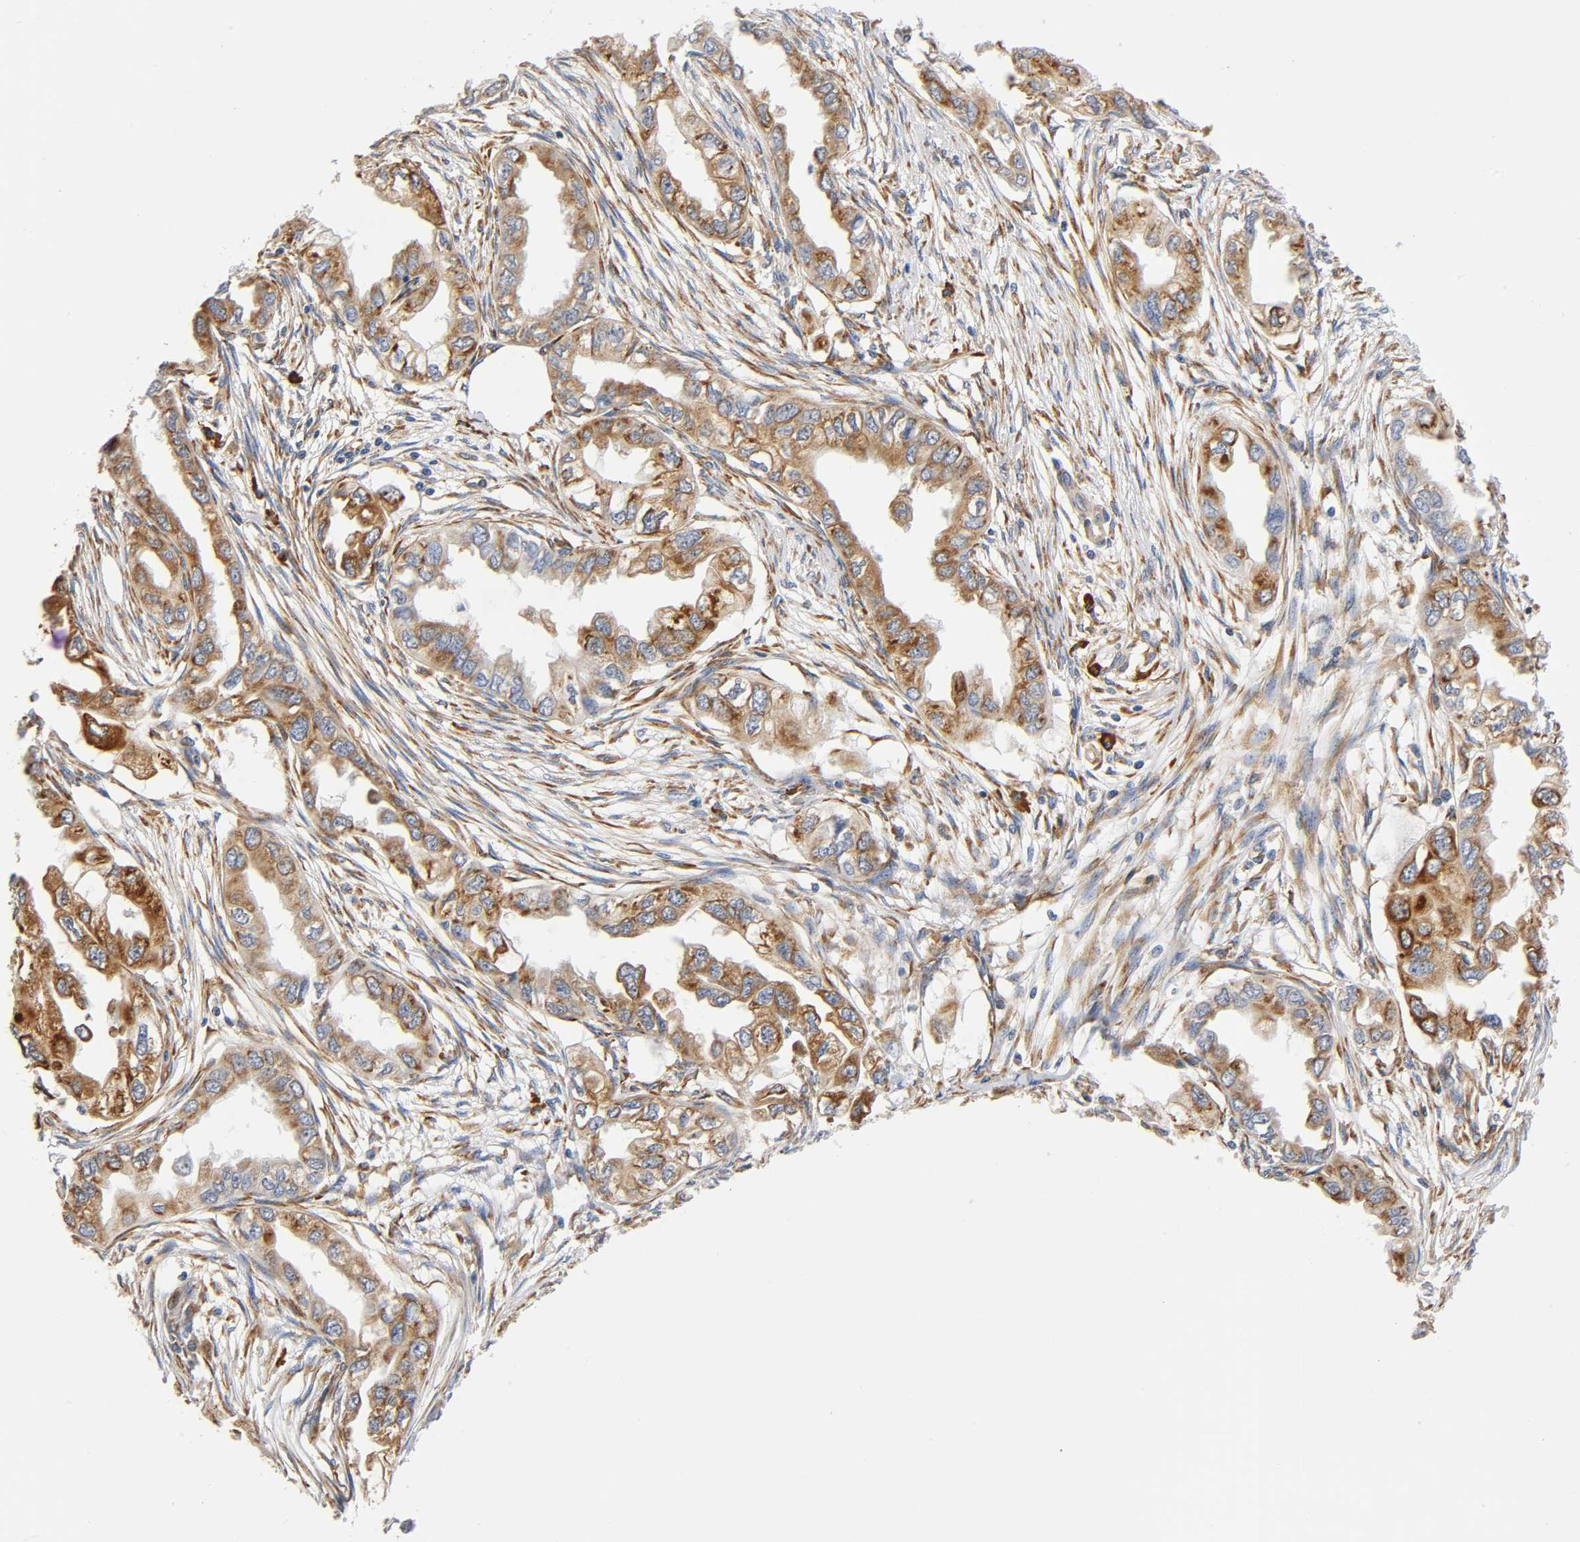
{"staining": {"intensity": "moderate", "quantity": ">75%", "location": "cytoplasmic/membranous"}, "tissue": "endometrial cancer", "cell_type": "Tumor cells", "image_type": "cancer", "snomed": [{"axis": "morphology", "description": "Adenocarcinoma, NOS"}, {"axis": "topography", "description": "Endometrium"}], "caption": "Moderate cytoplasmic/membranous expression for a protein is seen in approximately >75% of tumor cells of adenocarcinoma (endometrial) using IHC.", "gene": "UCKL1", "patient": {"sex": "female", "age": 67}}